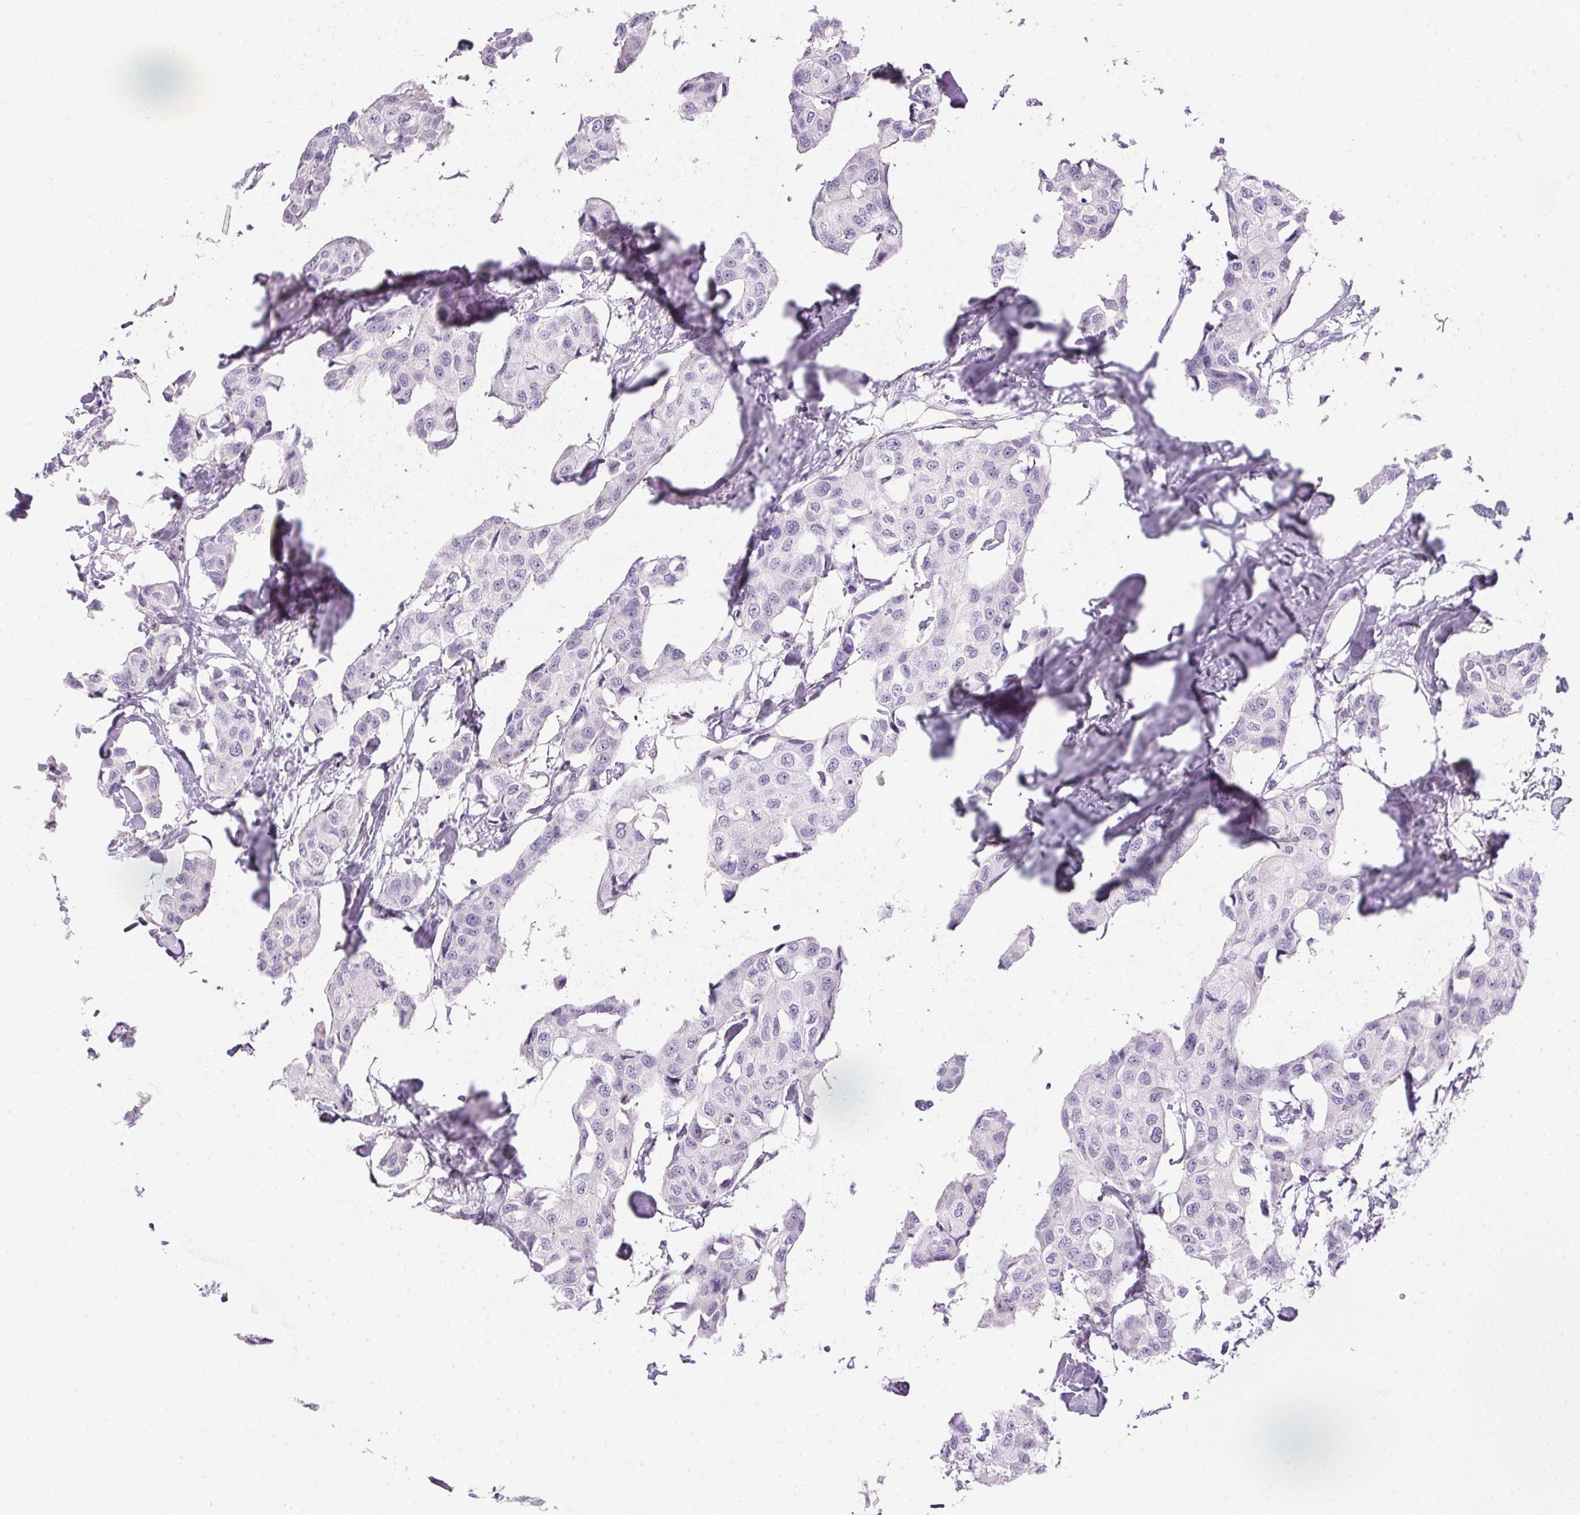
{"staining": {"intensity": "negative", "quantity": "none", "location": "none"}, "tissue": "breast cancer", "cell_type": "Tumor cells", "image_type": "cancer", "snomed": [{"axis": "morphology", "description": "Duct carcinoma"}, {"axis": "topography", "description": "Breast"}], "caption": "An image of human breast cancer (invasive ductal carcinoma) is negative for staining in tumor cells.", "gene": "ECPAS", "patient": {"sex": "female", "age": 80}}